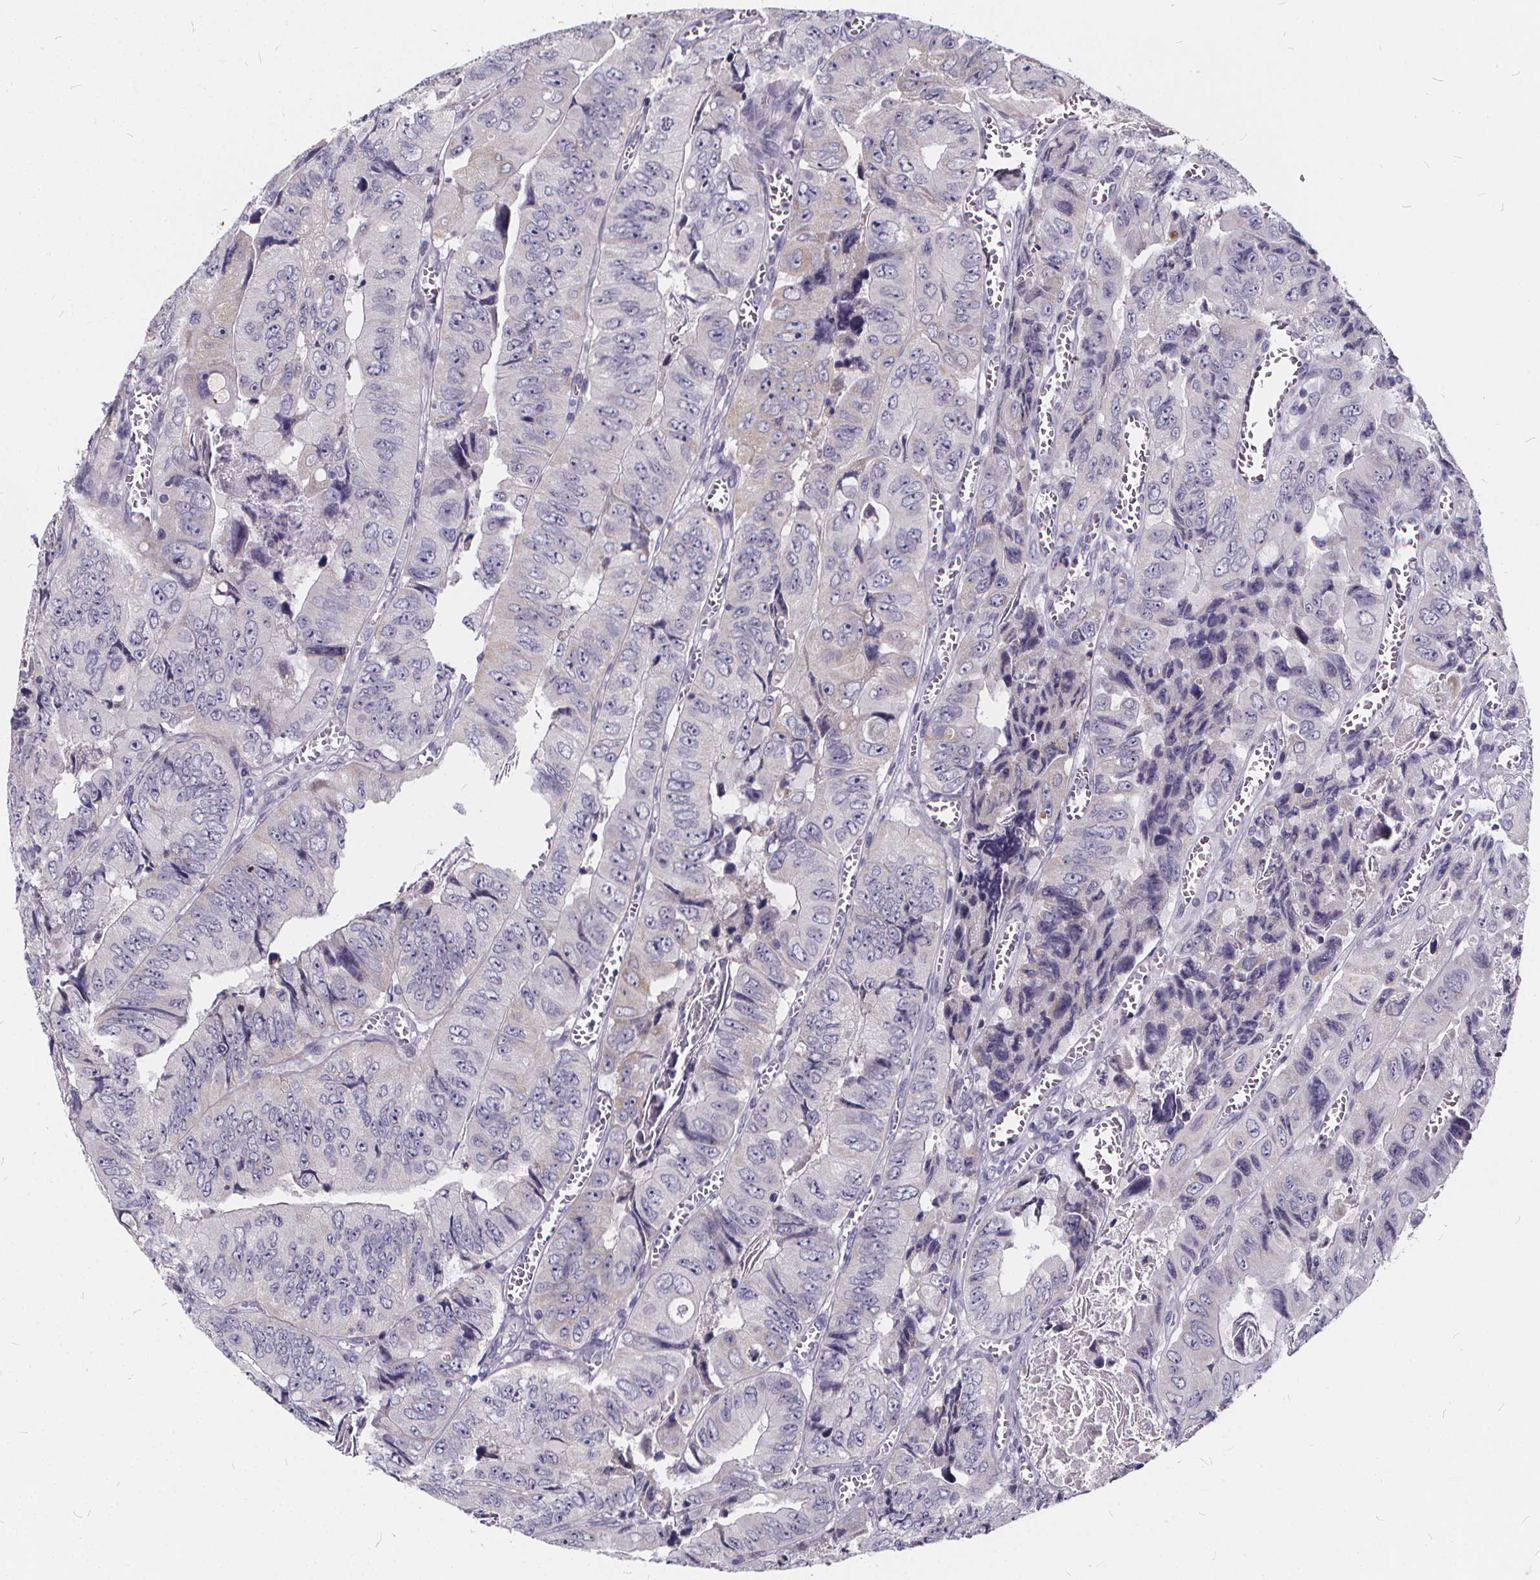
{"staining": {"intensity": "negative", "quantity": "none", "location": "none"}, "tissue": "colorectal cancer", "cell_type": "Tumor cells", "image_type": "cancer", "snomed": [{"axis": "morphology", "description": "Adenocarcinoma, NOS"}, {"axis": "topography", "description": "Colon"}], "caption": "A photomicrograph of colorectal cancer stained for a protein displays no brown staining in tumor cells.", "gene": "SPEF2", "patient": {"sex": "female", "age": 84}}